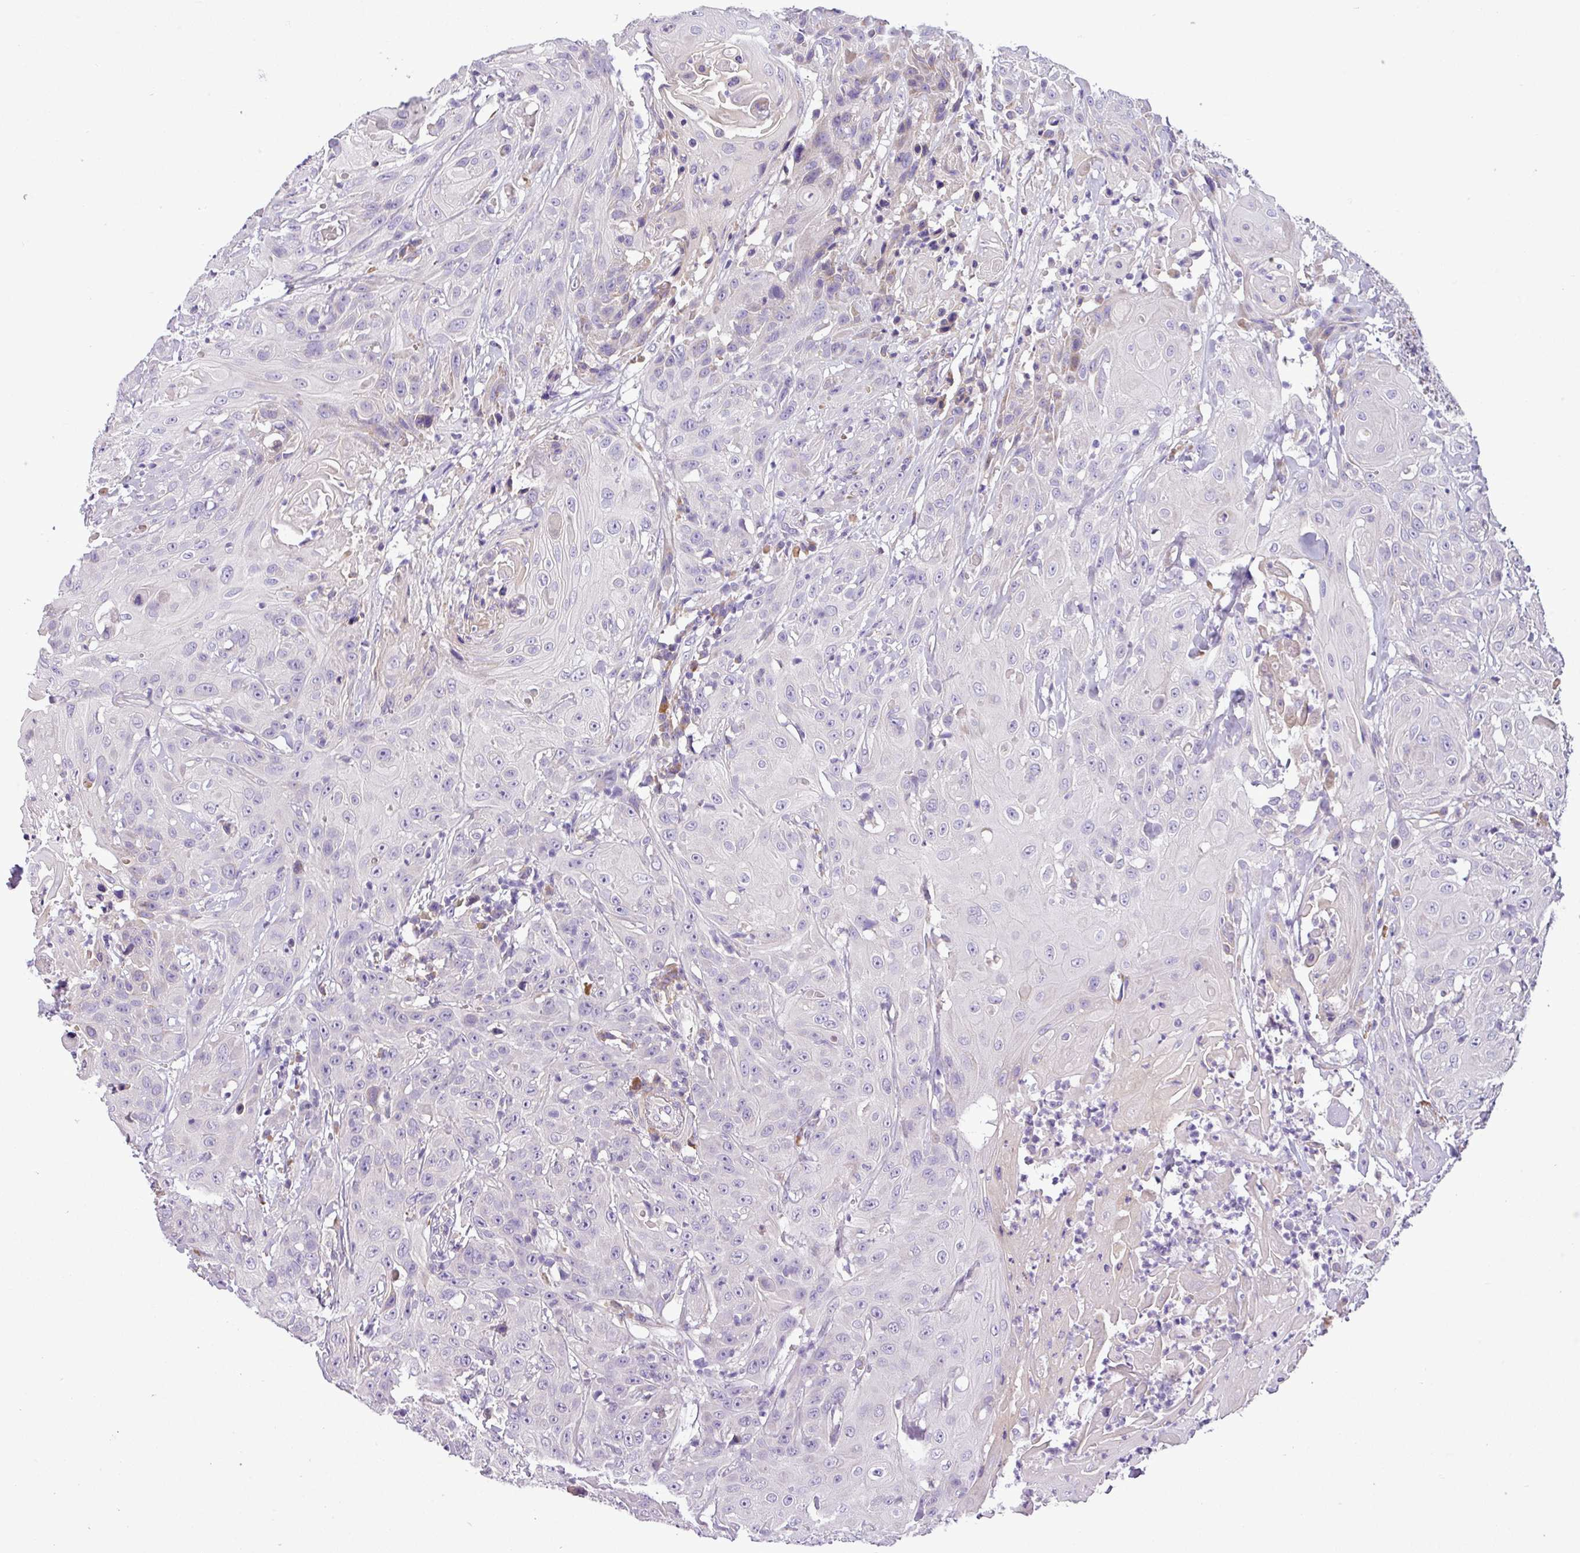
{"staining": {"intensity": "negative", "quantity": "none", "location": "none"}, "tissue": "head and neck cancer", "cell_type": "Tumor cells", "image_type": "cancer", "snomed": [{"axis": "morphology", "description": "Squamous cell carcinoma, NOS"}, {"axis": "topography", "description": "Skin"}, {"axis": "topography", "description": "Head-Neck"}], "caption": "Head and neck cancer (squamous cell carcinoma) was stained to show a protein in brown. There is no significant positivity in tumor cells. The staining is performed using DAB brown chromogen with nuclei counter-stained in using hematoxylin.", "gene": "MOCS3", "patient": {"sex": "male", "age": 80}}